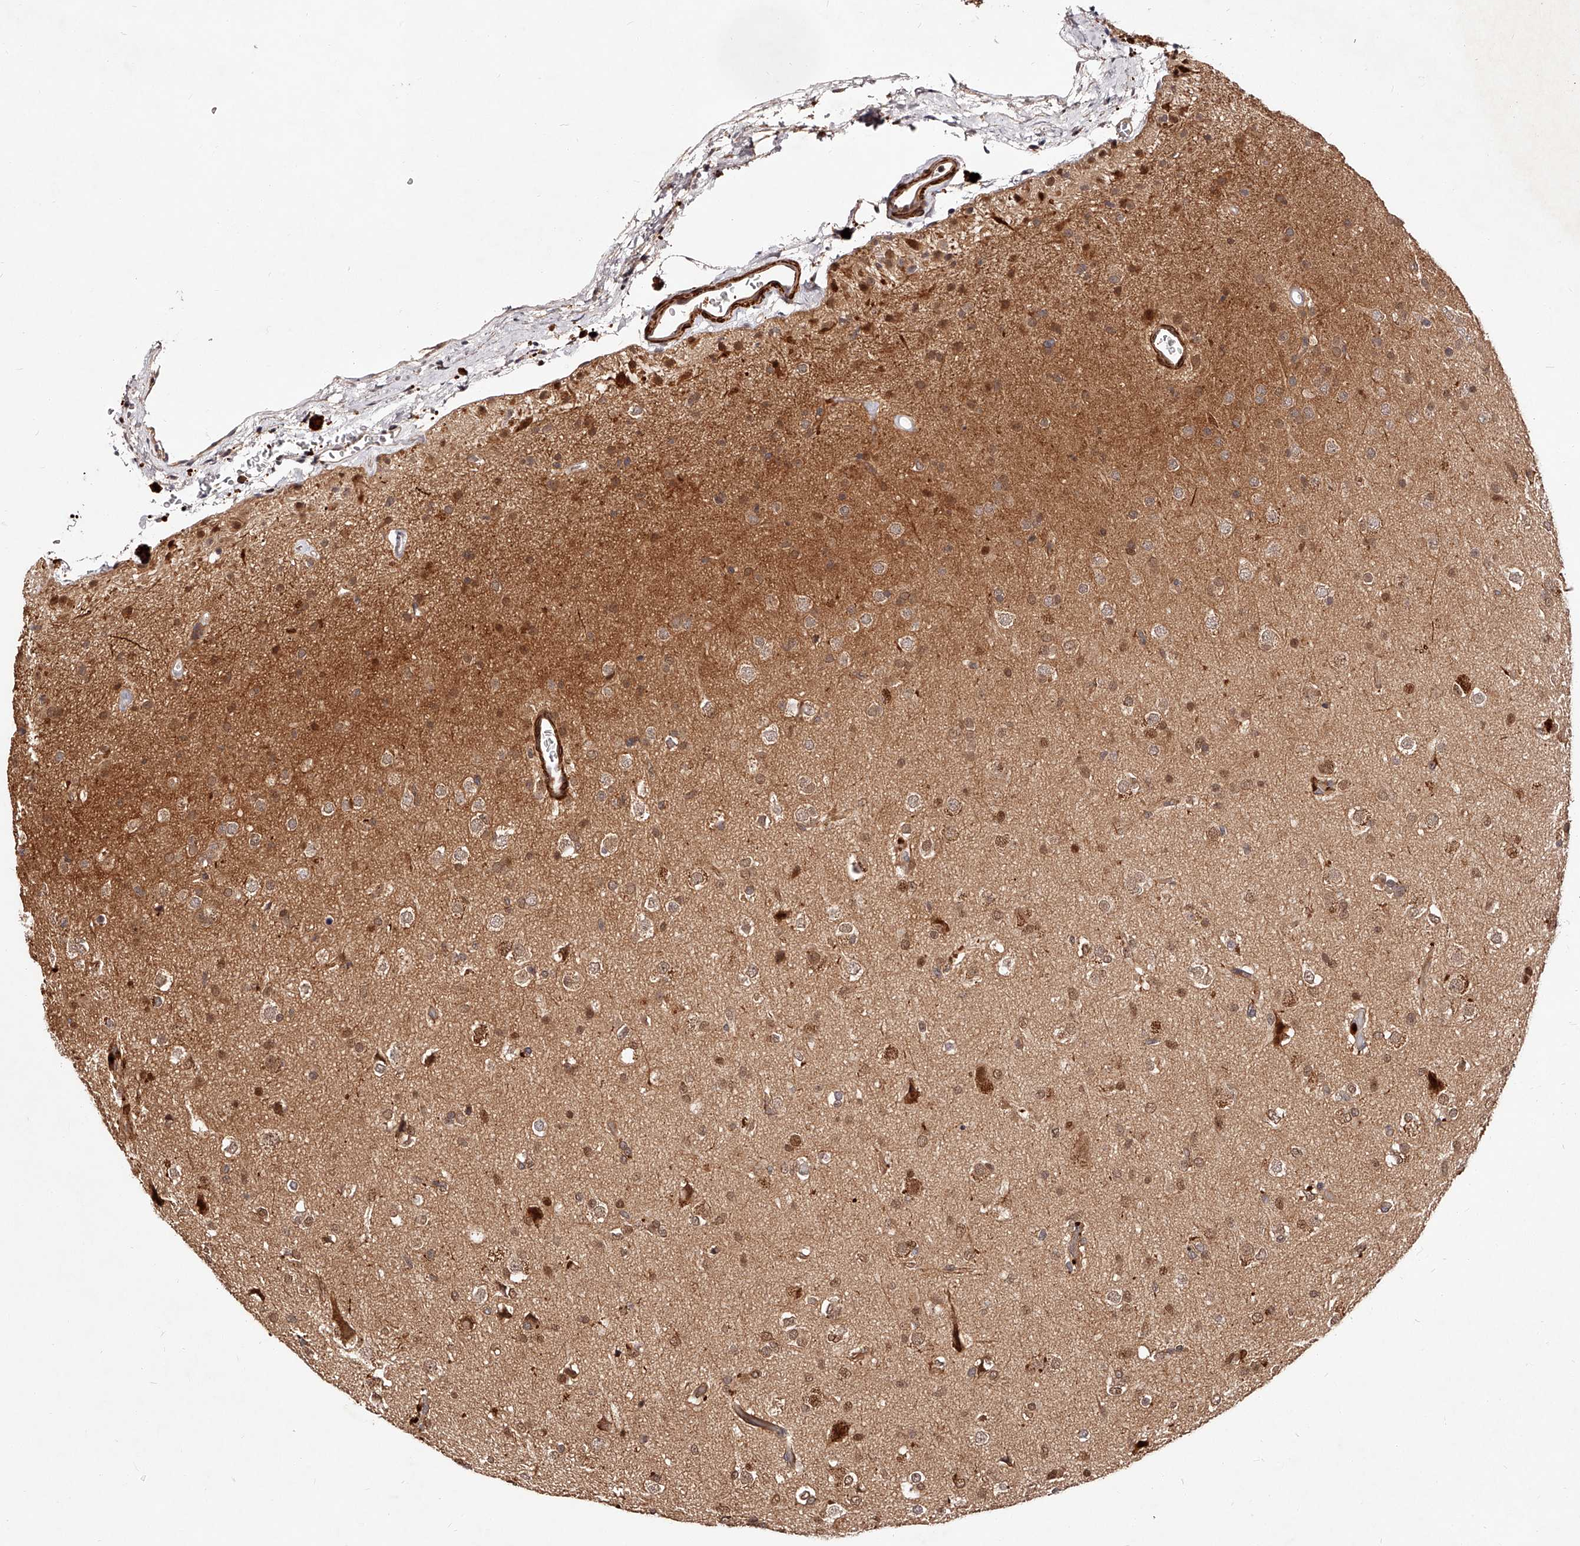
{"staining": {"intensity": "weak", "quantity": "25%-75%", "location": "cytoplasmic/membranous,nuclear"}, "tissue": "glioma", "cell_type": "Tumor cells", "image_type": "cancer", "snomed": [{"axis": "morphology", "description": "Glioma, malignant, Low grade"}, {"axis": "topography", "description": "Brain"}], "caption": "Glioma tissue reveals weak cytoplasmic/membranous and nuclear staining in about 25%-75% of tumor cells (IHC, brightfield microscopy, high magnification).", "gene": "CUL7", "patient": {"sex": "male", "age": 65}}